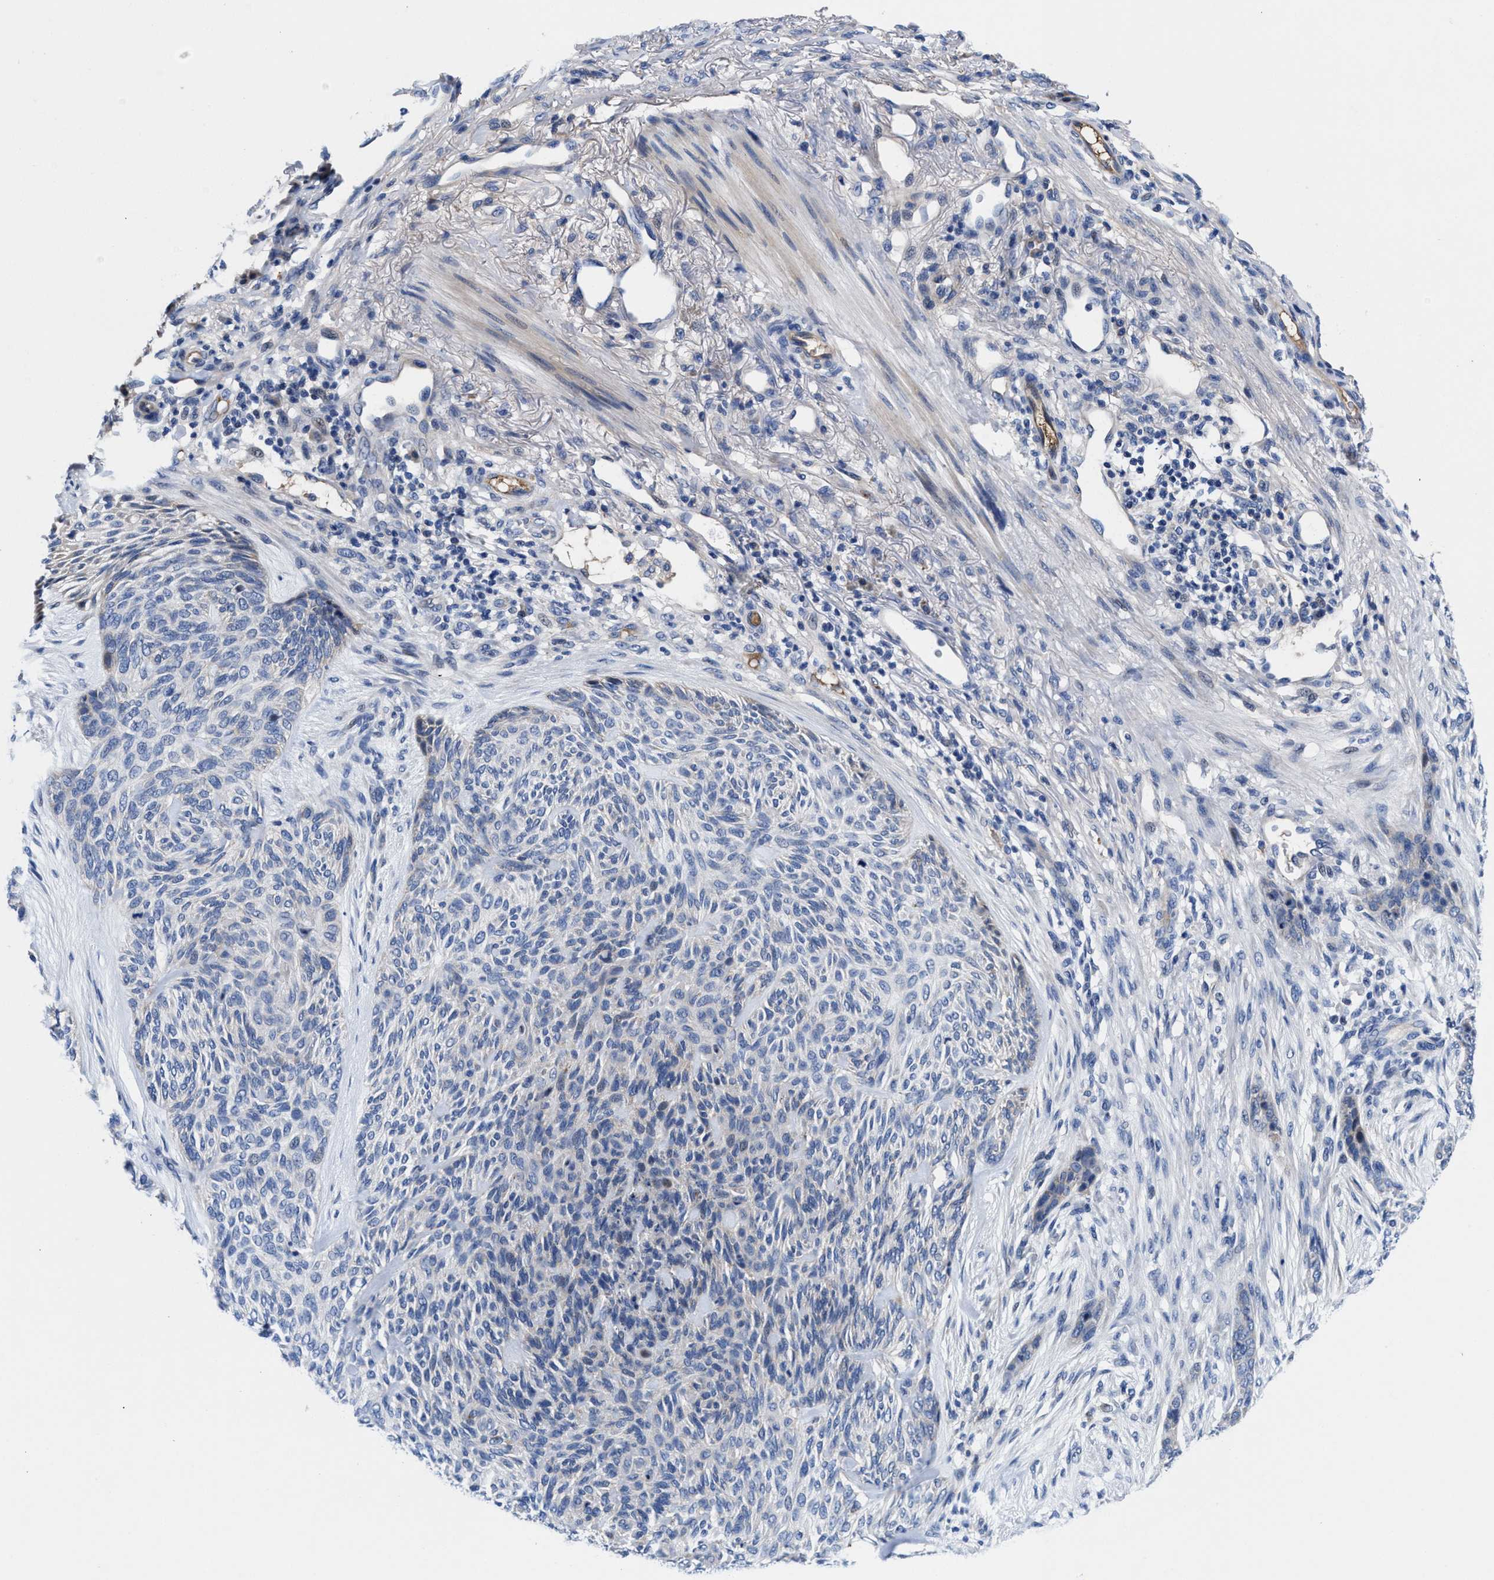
{"staining": {"intensity": "negative", "quantity": "none", "location": "none"}, "tissue": "skin cancer", "cell_type": "Tumor cells", "image_type": "cancer", "snomed": [{"axis": "morphology", "description": "Basal cell carcinoma"}, {"axis": "topography", "description": "Skin"}], "caption": "Photomicrograph shows no significant protein staining in tumor cells of skin basal cell carcinoma.", "gene": "DHRS13", "patient": {"sex": "male", "age": 55}}